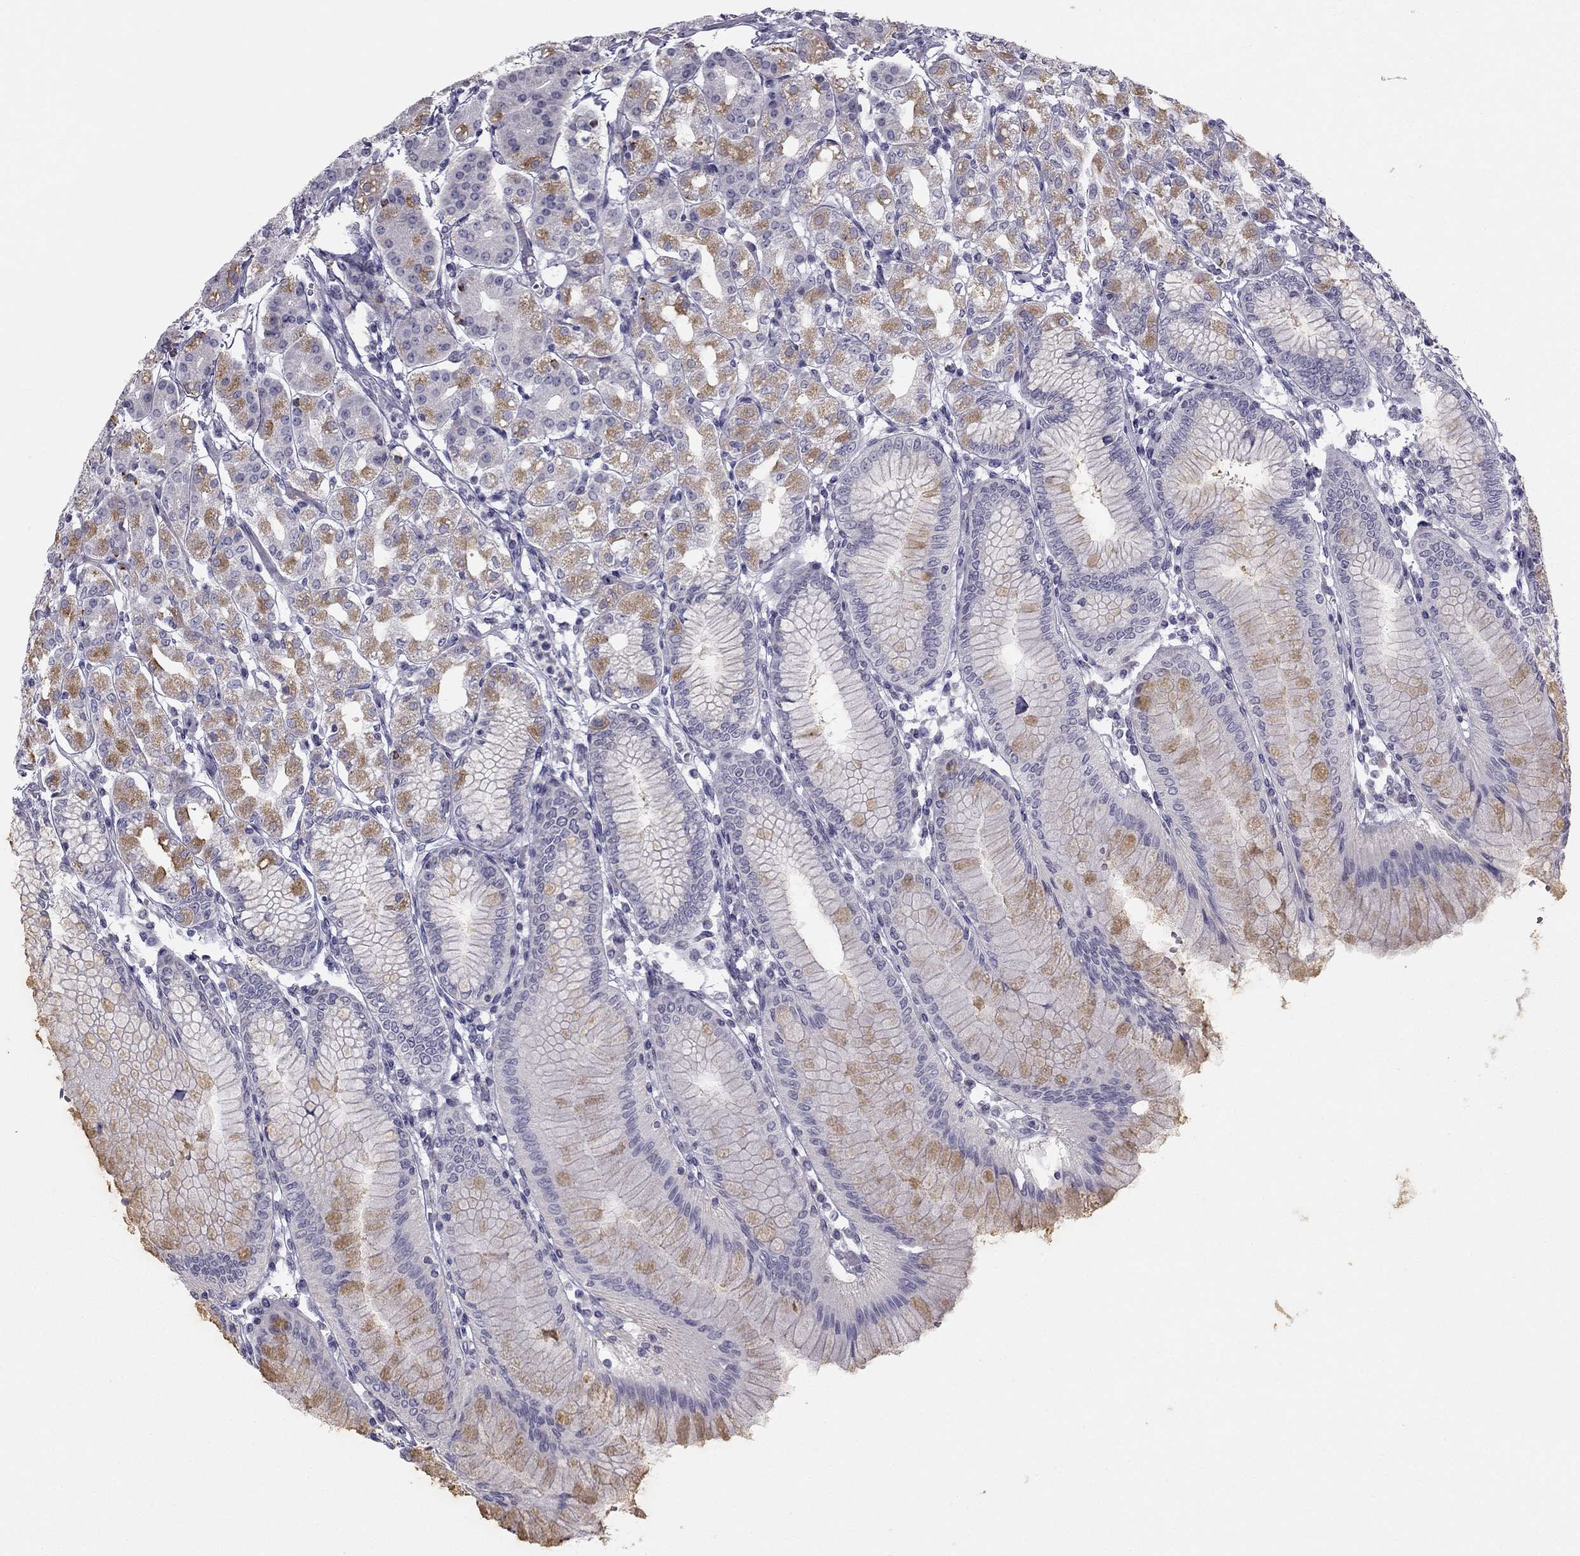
{"staining": {"intensity": "moderate", "quantity": "<25%", "location": "cytoplasmic/membranous"}, "tissue": "stomach", "cell_type": "Glandular cells", "image_type": "normal", "snomed": [{"axis": "morphology", "description": "Normal tissue, NOS"}, {"axis": "topography", "description": "Skeletal muscle"}, {"axis": "topography", "description": "Stomach"}], "caption": "High-magnification brightfield microscopy of benign stomach stained with DAB (brown) and counterstained with hematoxylin (blue). glandular cells exhibit moderate cytoplasmic/membranous expression is seen in about<25% of cells.", "gene": "C5orf49", "patient": {"sex": "female", "age": 57}}